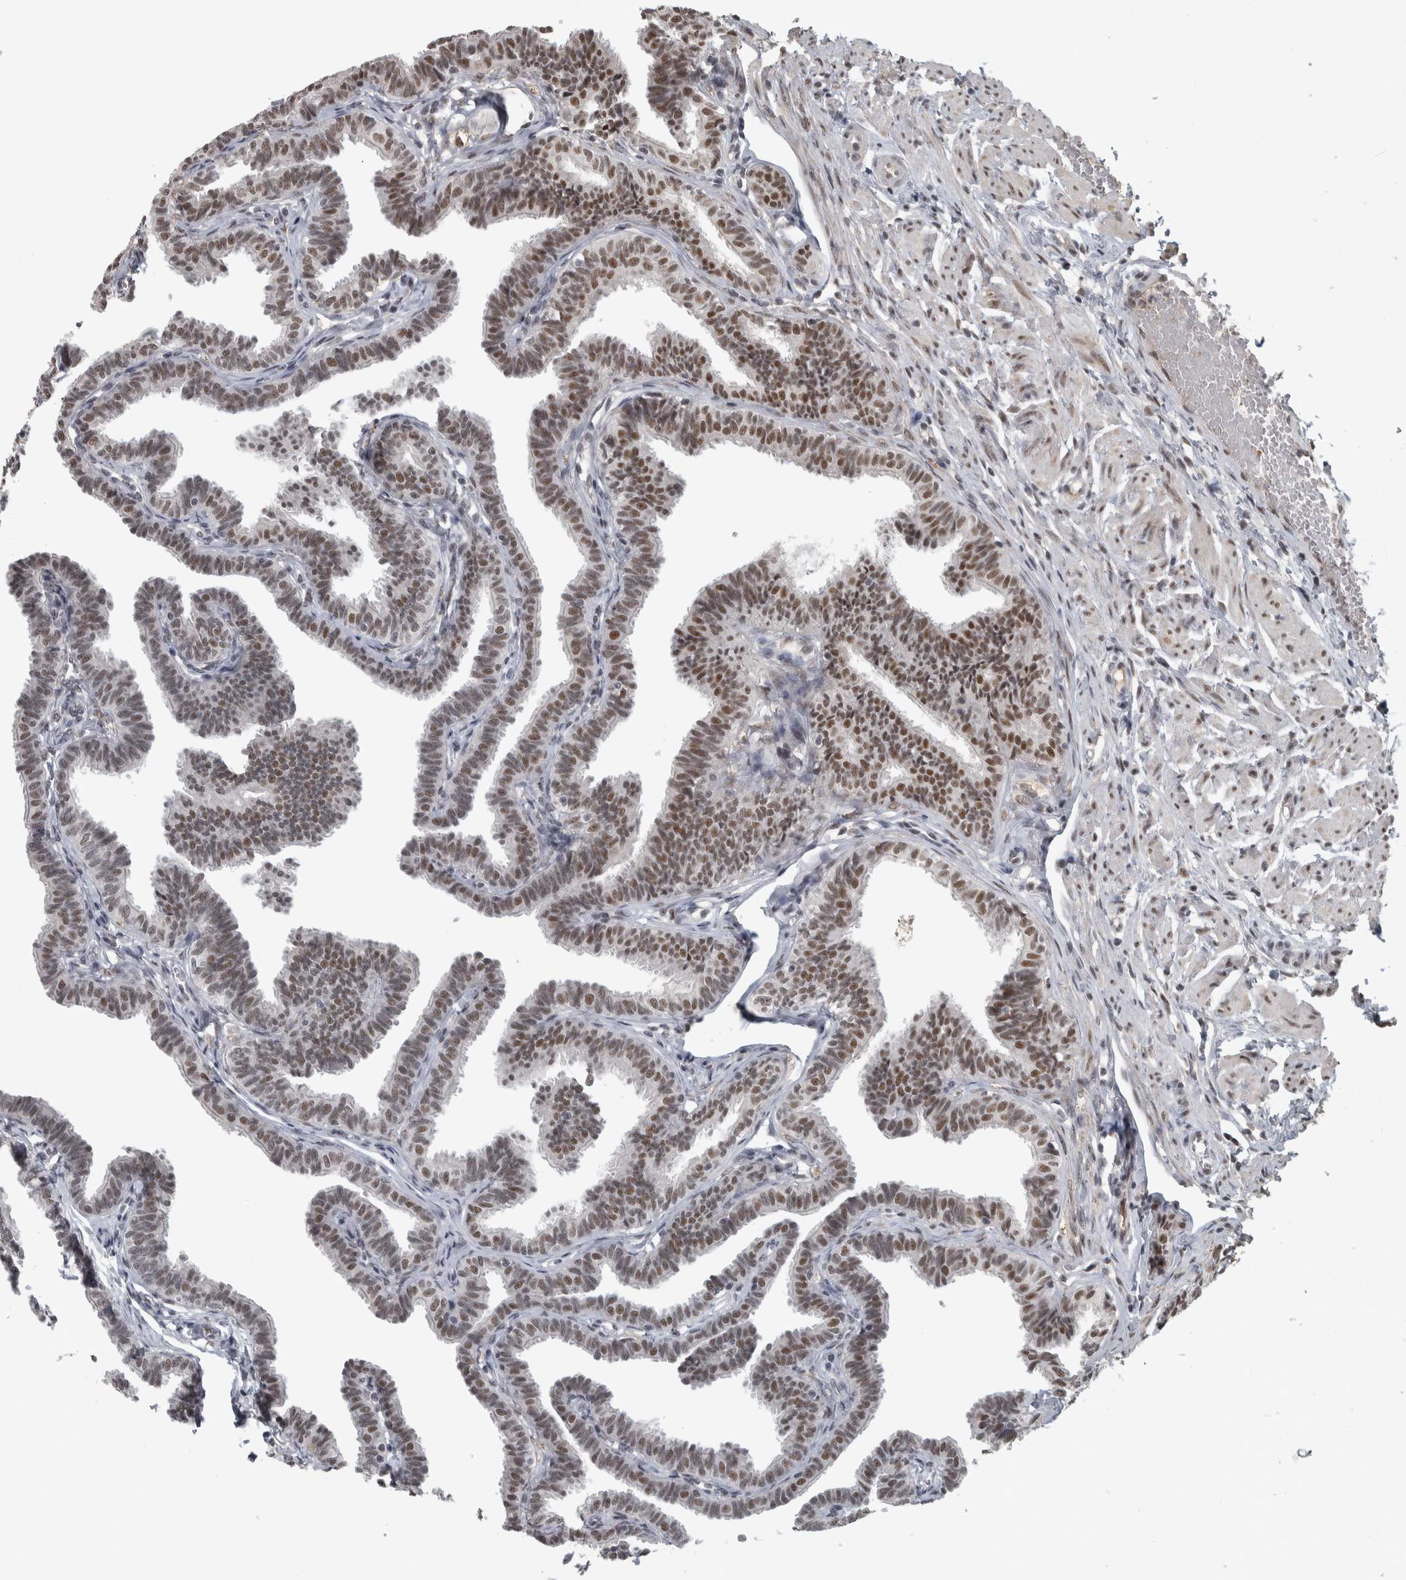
{"staining": {"intensity": "moderate", "quantity": ">75%", "location": "nuclear"}, "tissue": "fallopian tube", "cell_type": "Glandular cells", "image_type": "normal", "snomed": [{"axis": "morphology", "description": "Normal tissue, NOS"}, {"axis": "topography", "description": "Fallopian tube"}, {"axis": "topography", "description": "Ovary"}], "caption": "Protein staining of benign fallopian tube shows moderate nuclear positivity in about >75% of glandular cells.", "gene": "DDX42", "patient": {"sex": "female", "age": 23}}